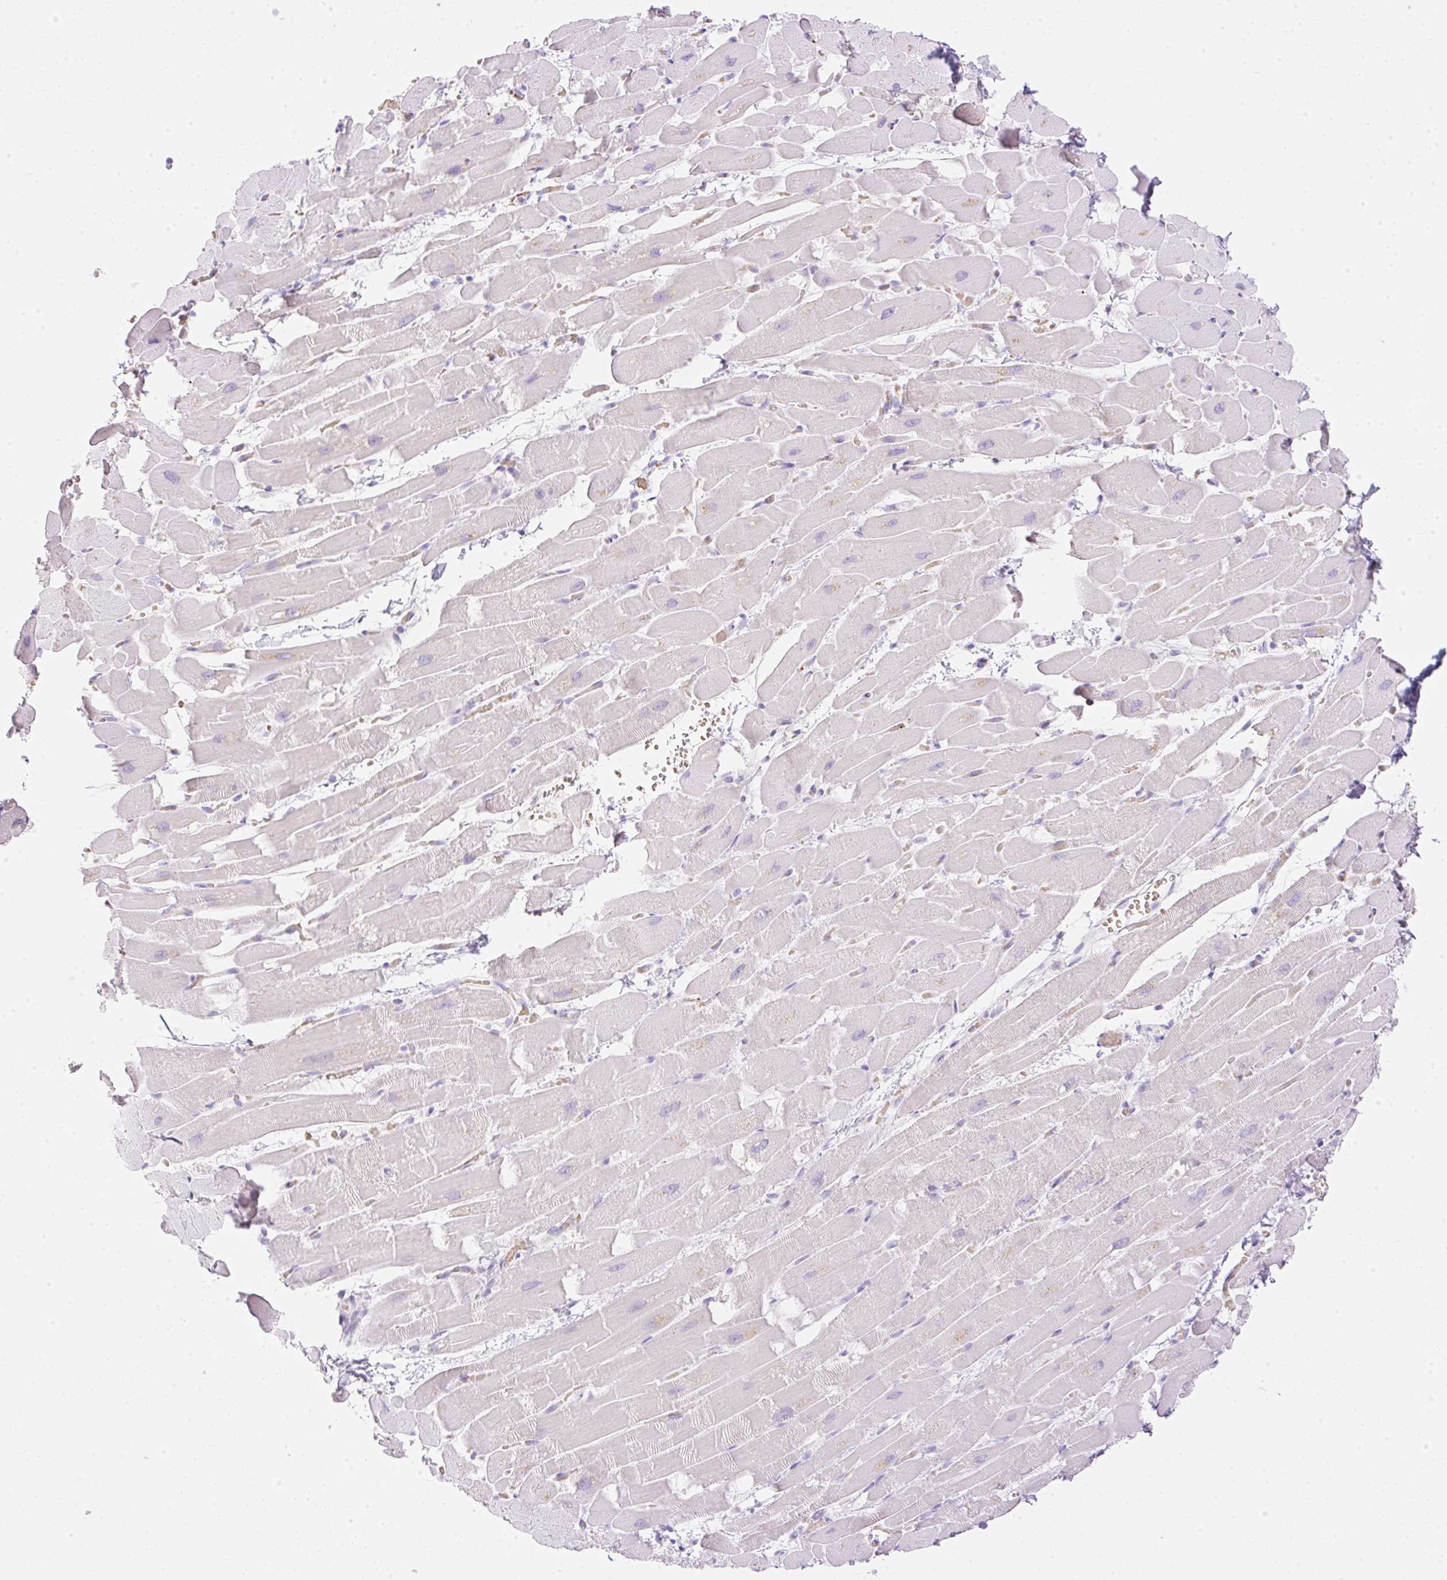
{"staining": {"intensity": "negative", "quantity": "none", "location": "none"}, "tissue": "heart muscle", "cell_type": "Cardiomyocytes", "image_type": "normal", "snomed": [{"axis": "morphology", "description": "Normal tissue, NOS"}, {"axis": "topography", "description": "Heart"}], "caption": "Immunohistochemistry (IHC) image of unremarkable heart muscle stained for a protein (brown), which reveals no expression in cardiomyocytes.", "gene": "CDX1", "patient": {"sex": "male", "age": 37}}